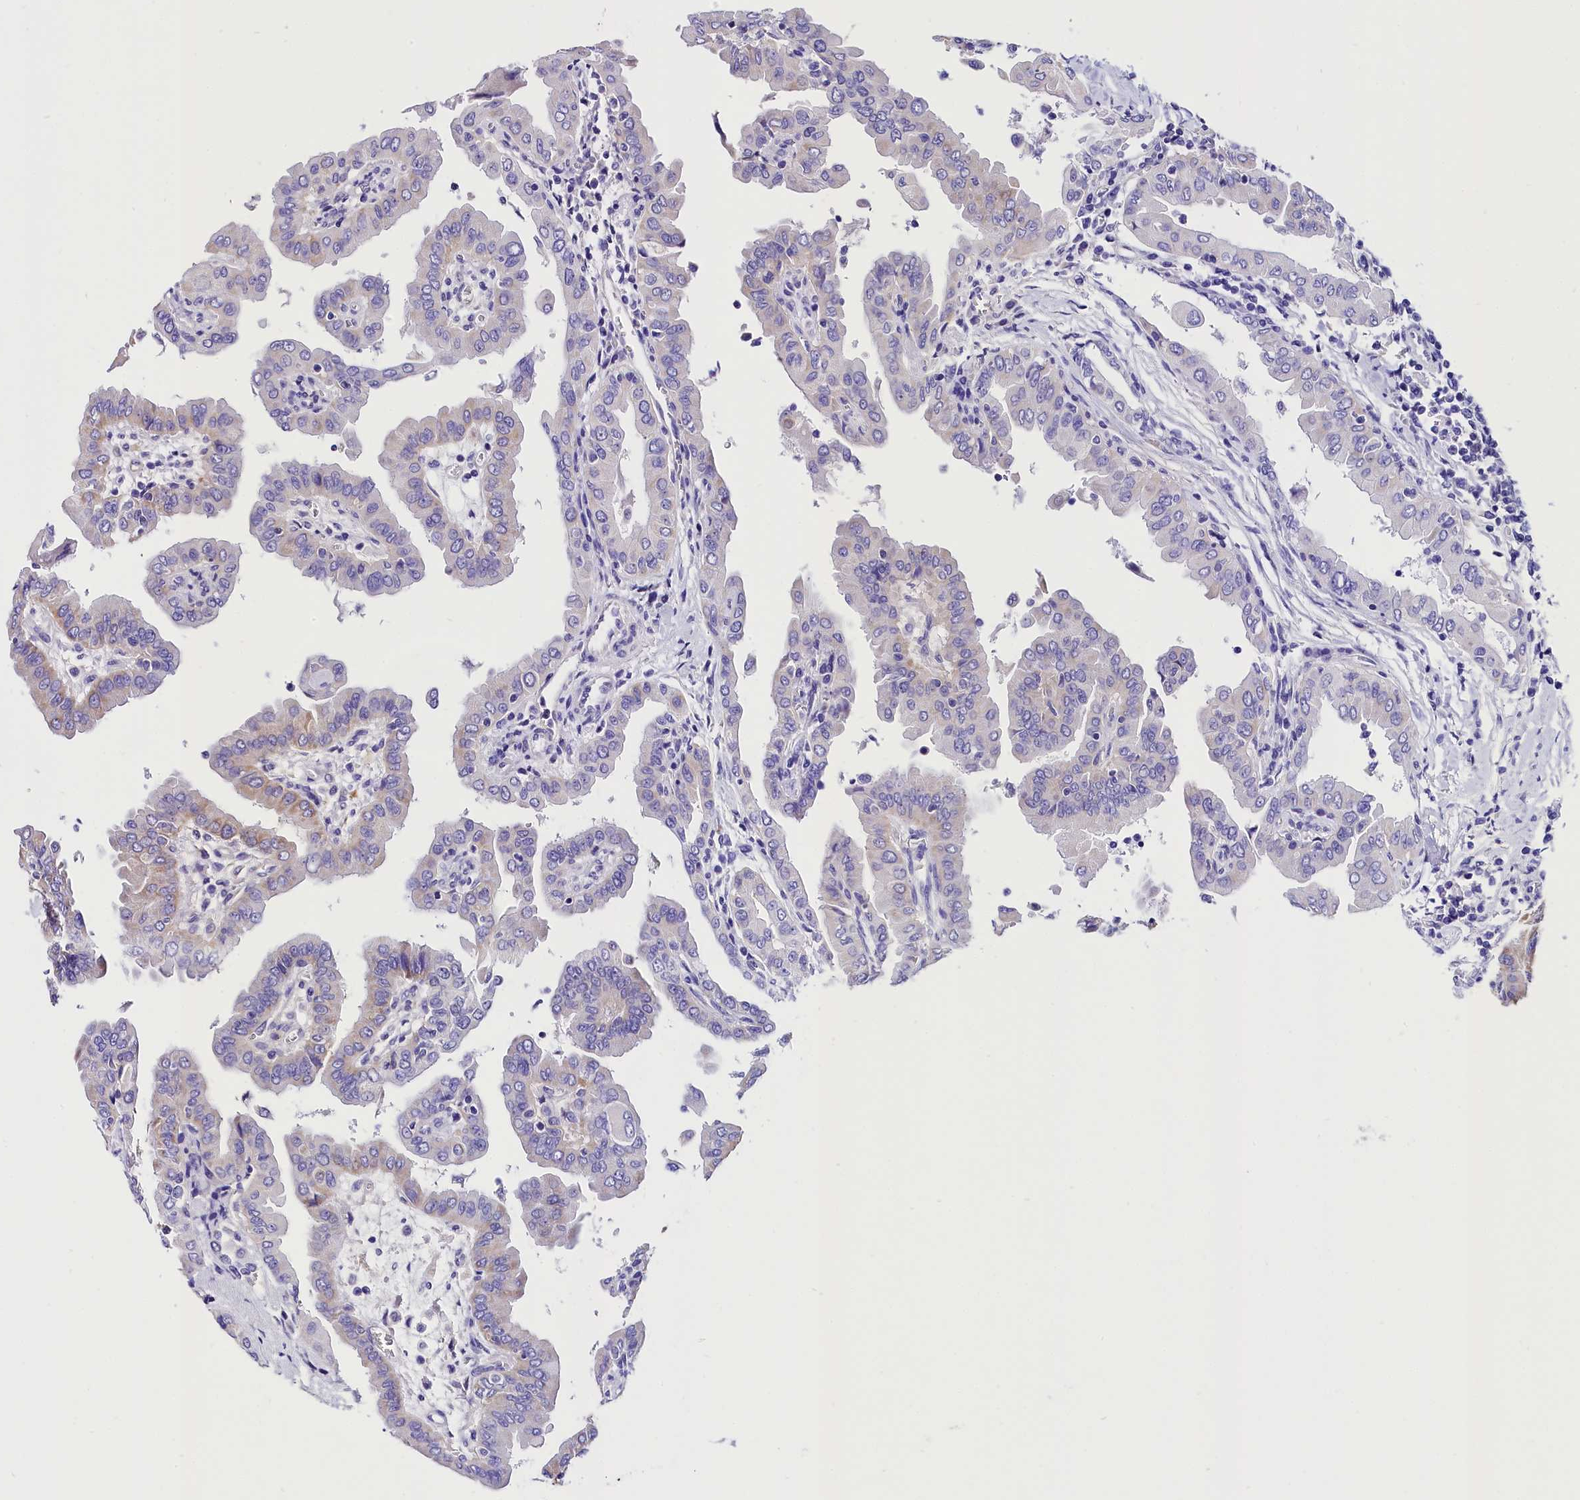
{"staining": {"intensity": "weak", "quantity": "<25%", "location": "cytoplasmic/membranous"}, "tissue": "thyroid cancer", "cell_type": "Tumor cells", "image_type": "cancer", "snomed": [{"axis": "morphology", "description": "Papillary adenocarcinoma, NOS"}, {"axis": "topography", "description": "Thyroid gland"}], "caption": "DAB (3,3'-diaminobenzidine) immunohistochemical staining of human papillary adenocarcinoma (thyroid) reveals no significant positivity in tumor cells. The staining was performed using DAB (3,3'-diaminobenzidine) to visualize the protein expression in brown, while the nuclei were stained in blue with hematoxylin (Magnification: 20x).", "gene": "ACAA2", "patient": {"sex": "male", "age": 33}}